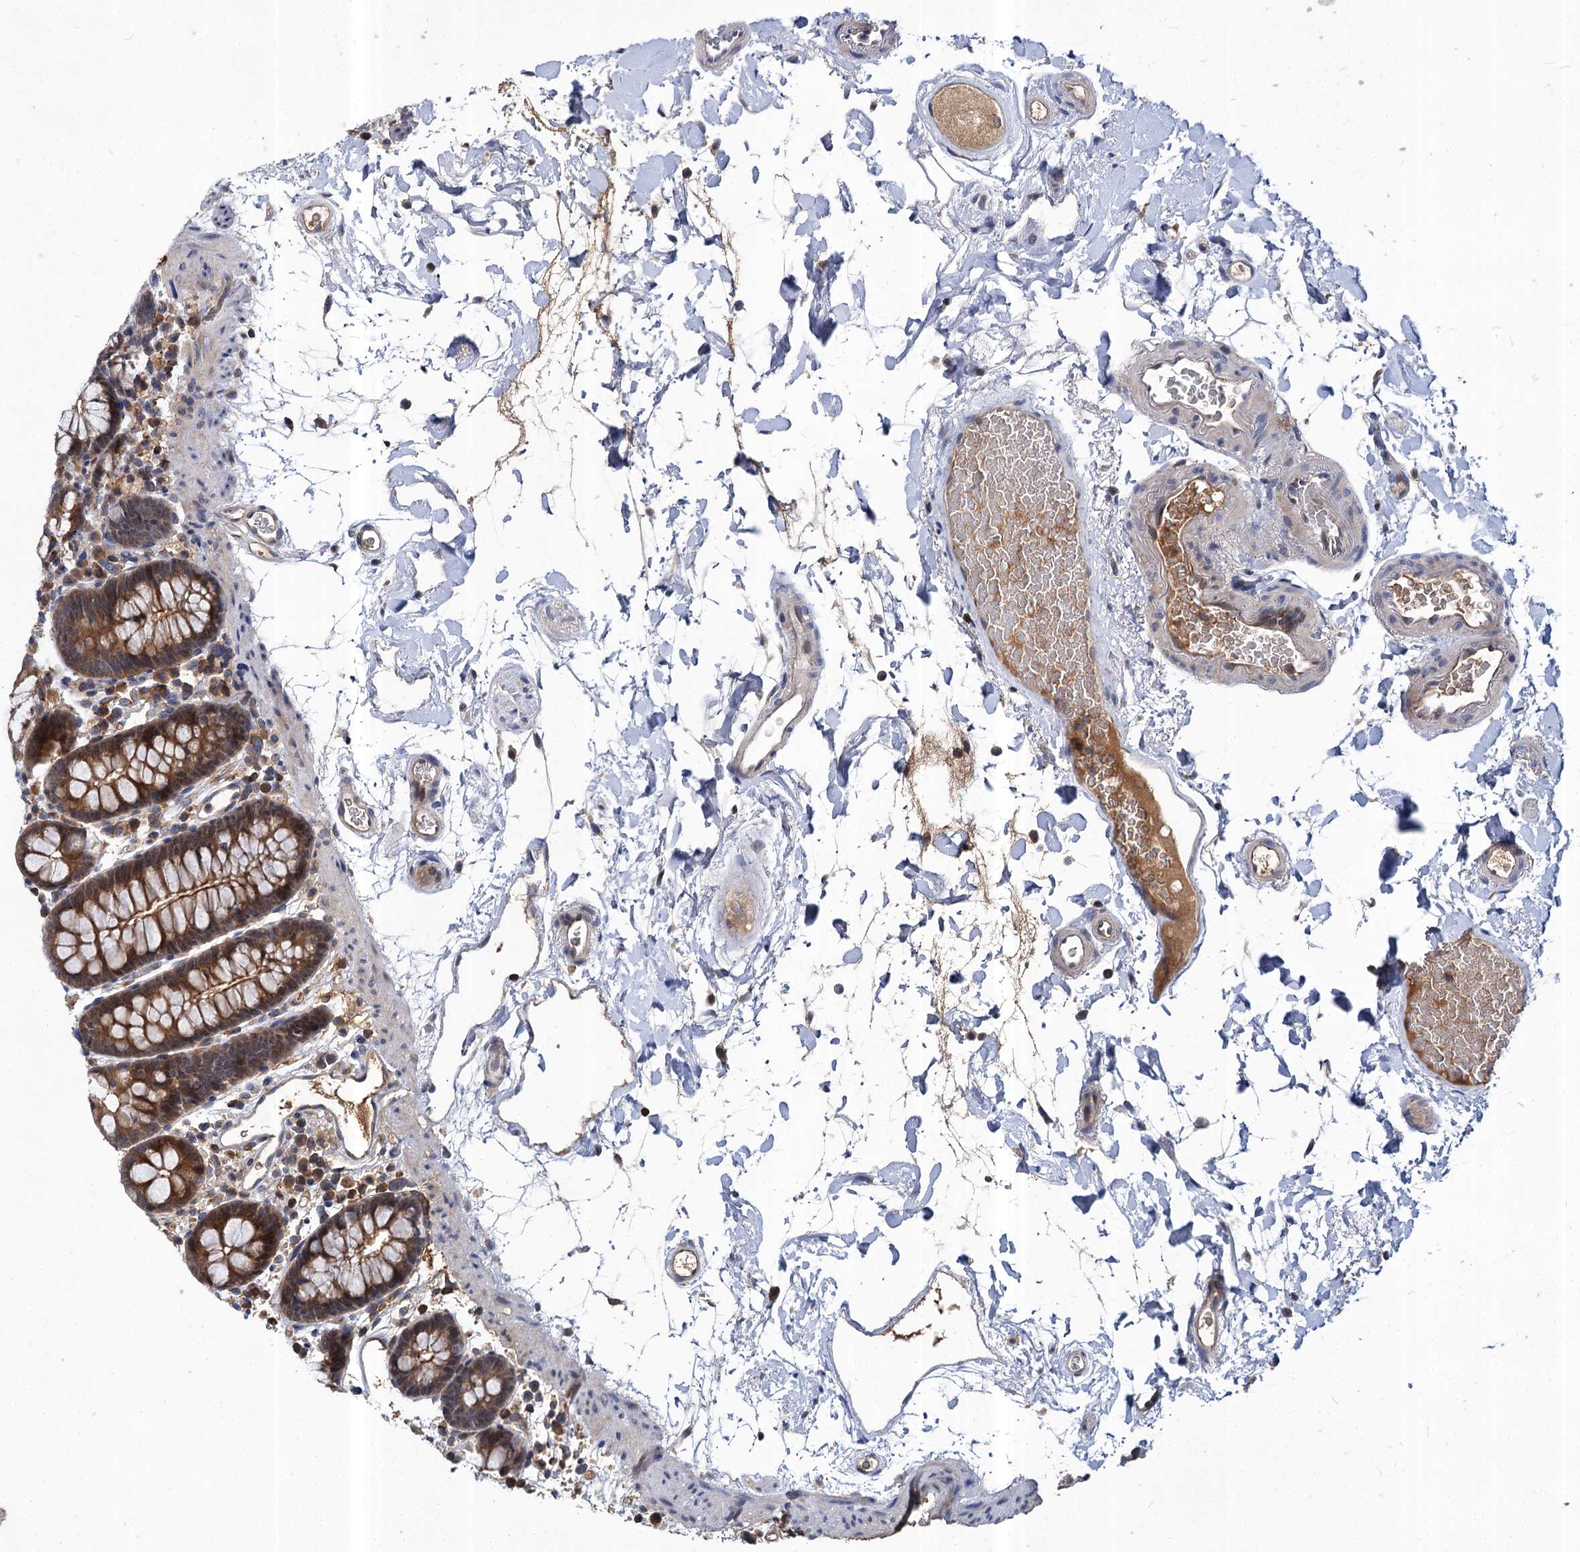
{"staining": {"intensity": "moderate", "quantity": ">75%", "location": "cytoplasmic/membranous"}, "tissue": "colon", "cell_type": "Endothelial cells", "image_type": "normal", "snomed": [{"axis": "morphology", "description": "Normal tissue, NOS"}, {"axis": "topography", "description": "Colon"}], "caption": "Brown immunohistochemical staining in unremarkable human colon demonstrates moderate cytoplasmic/membranous positivity in about >75% of endothelial cells. The protein of interest is stained brown, and the nuclei are stained in blue (DAB (3,3'-diaminobenzidine) IHC with brightfield microscopy, high magnification).", "gene": "ABLIM1", "patient": {"sex": "male", "age": 75}}